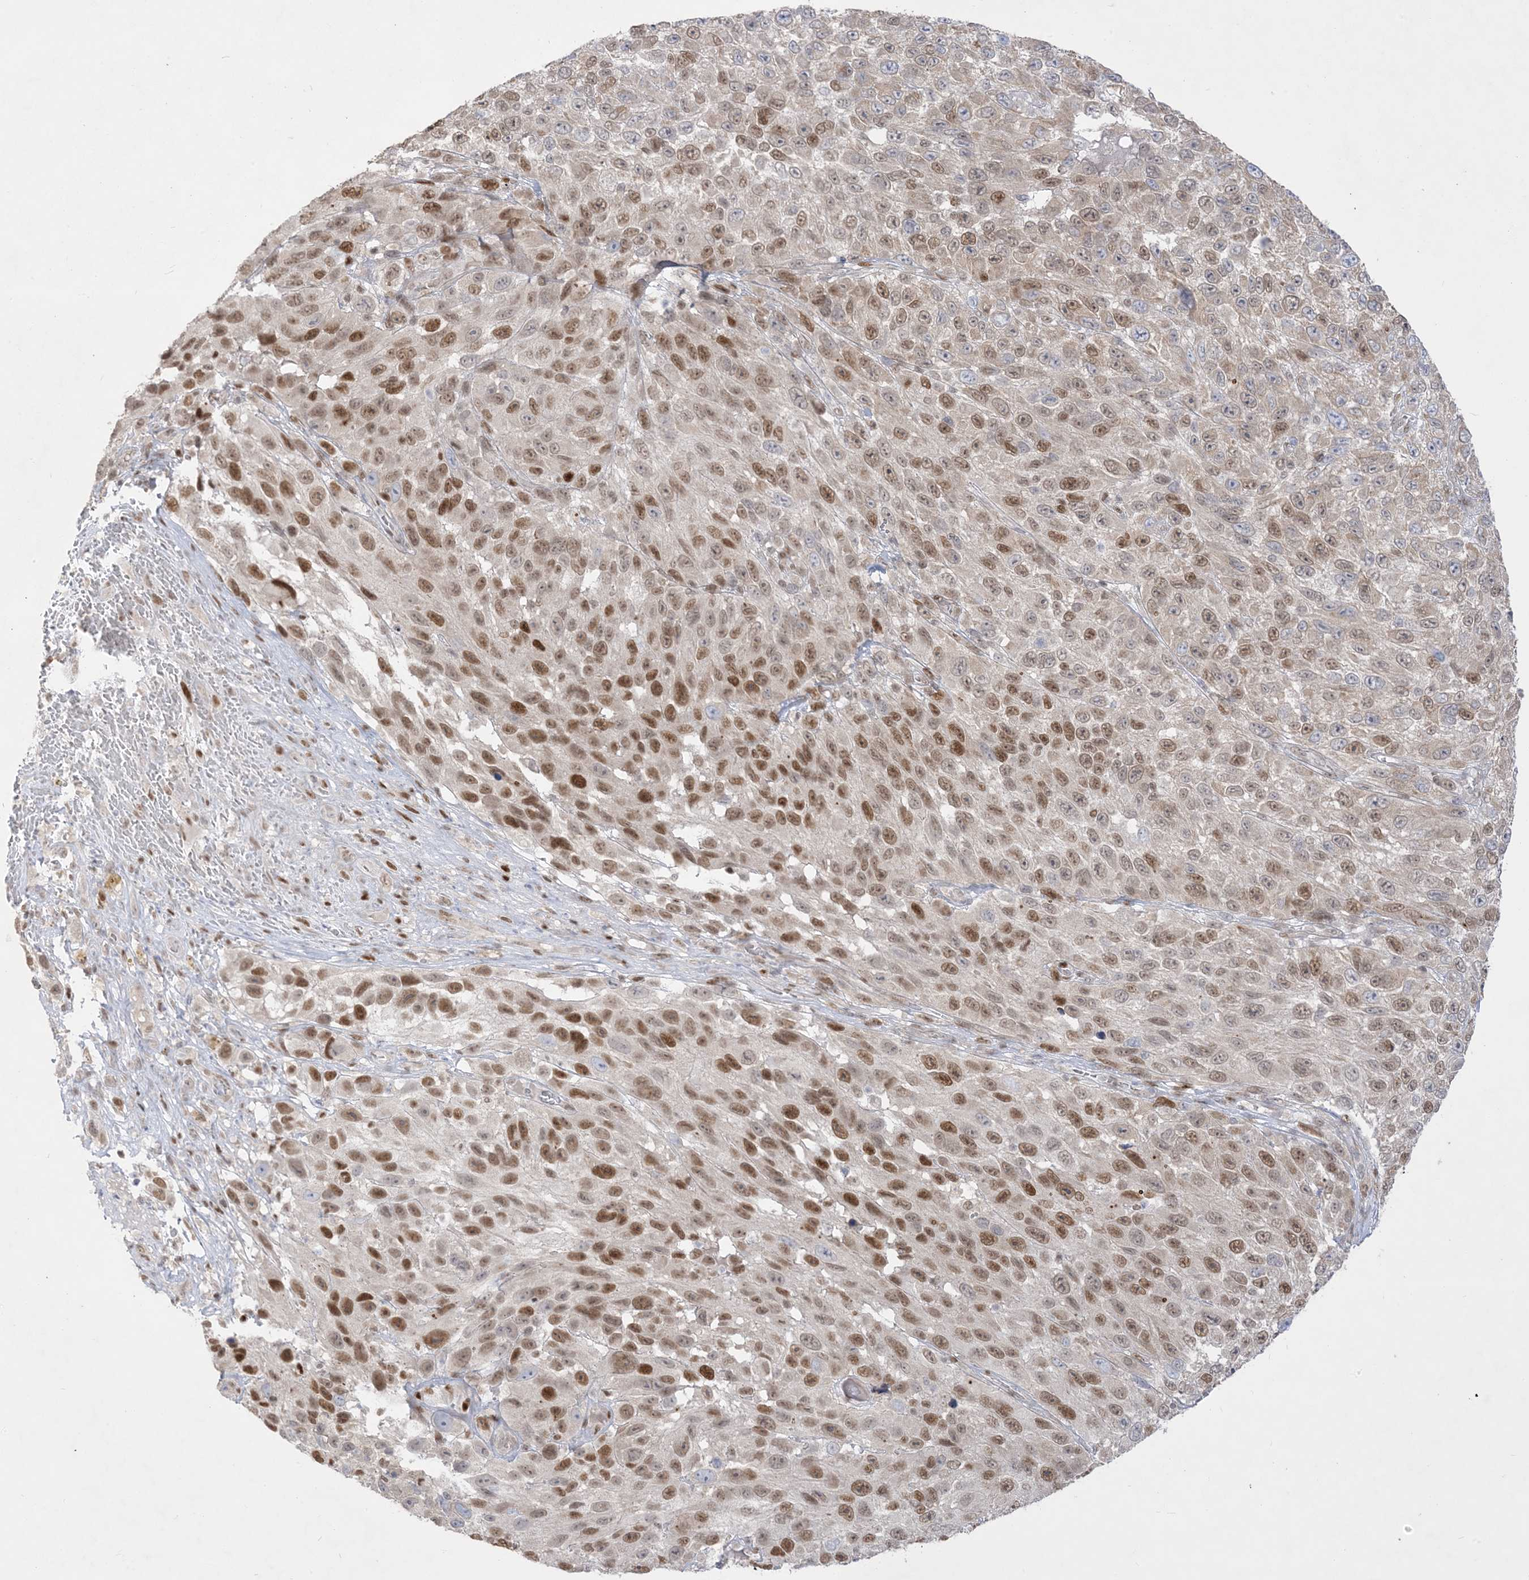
{"staining": {"intensity": "moderate", "quantity": "25%-75%", "location": "nuclear"}, "tissue": "melanoma", "cell_type": "Tumor cells", "image_type": "cancer", "snomed": [{"axis": "morphology", "description": "Malignant melanoma, NOS"}, {"axis": "topography", "description": "Skin"}], "caption": "Protein expression by immunohistochemistry displays moderate nuclear expression in approximately 25%-75% of tumor cells in melanoma.", "gene": "BHLHE40", "patient": {"sex": "female", "age": 96}}